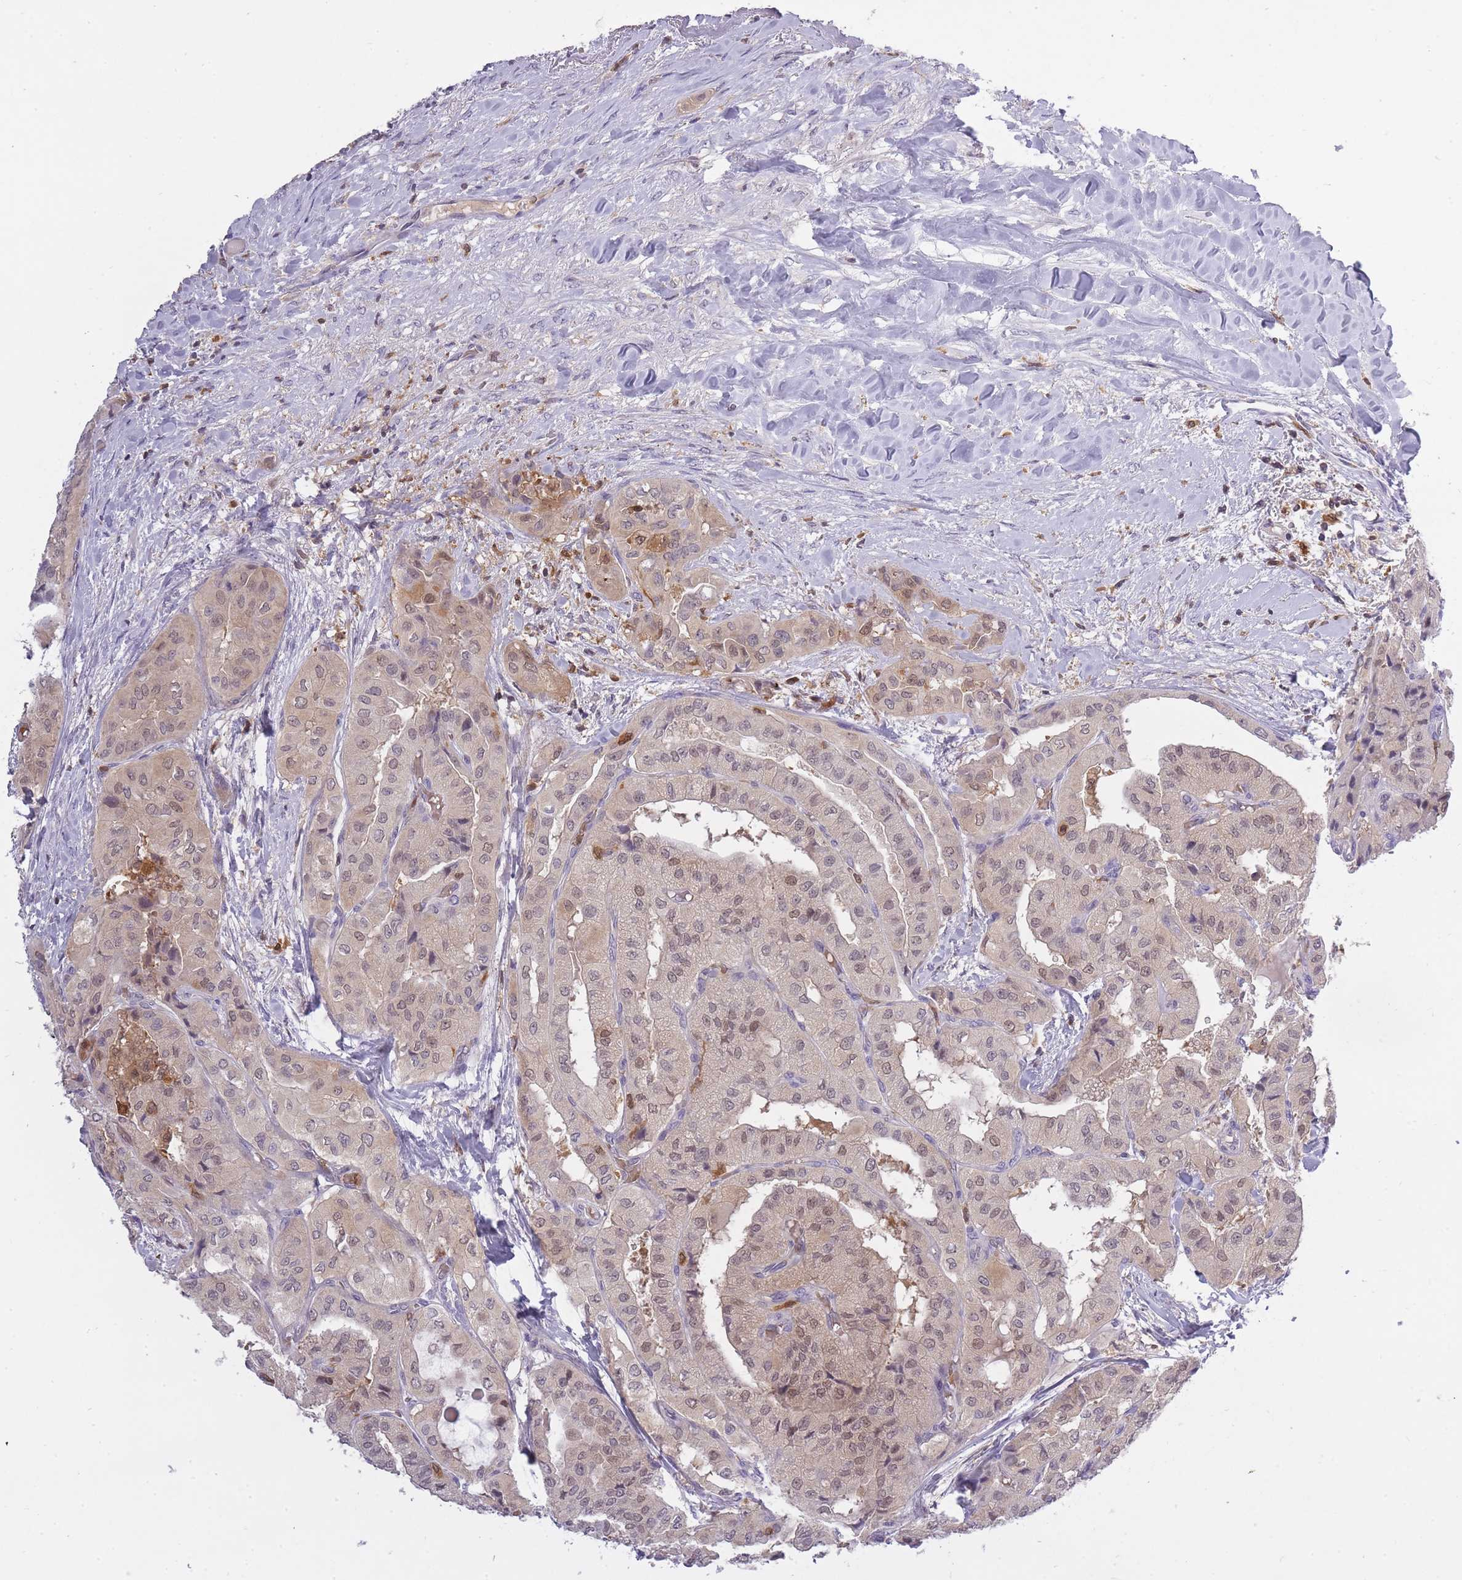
{"staining": {"intensity": "moderate", "quantity": ">75%", "location": "cytoplasmic/membranous,nuclear"}, "tissue": "thyroid cancer", "cell_type": "Tumor cells", "image_type": "cancer", "snomed": [{"axis": "morphology", "description": "Papillary adenocarcinoma, NOS"}, {"axis": "topography", "description": "Thyroid gland"}], "caption": "DAB (3,3'-diaminobenzidine) immunohistochemical staining of human thyroid cancer (papillary adenocarcinoma) reveals moderate cytoplasmic/membranous and nuclear protein expression in approximately >75% of tumor cells.", "gene": "CXorf38", "patient": {"sex": "female", "age": 59}}